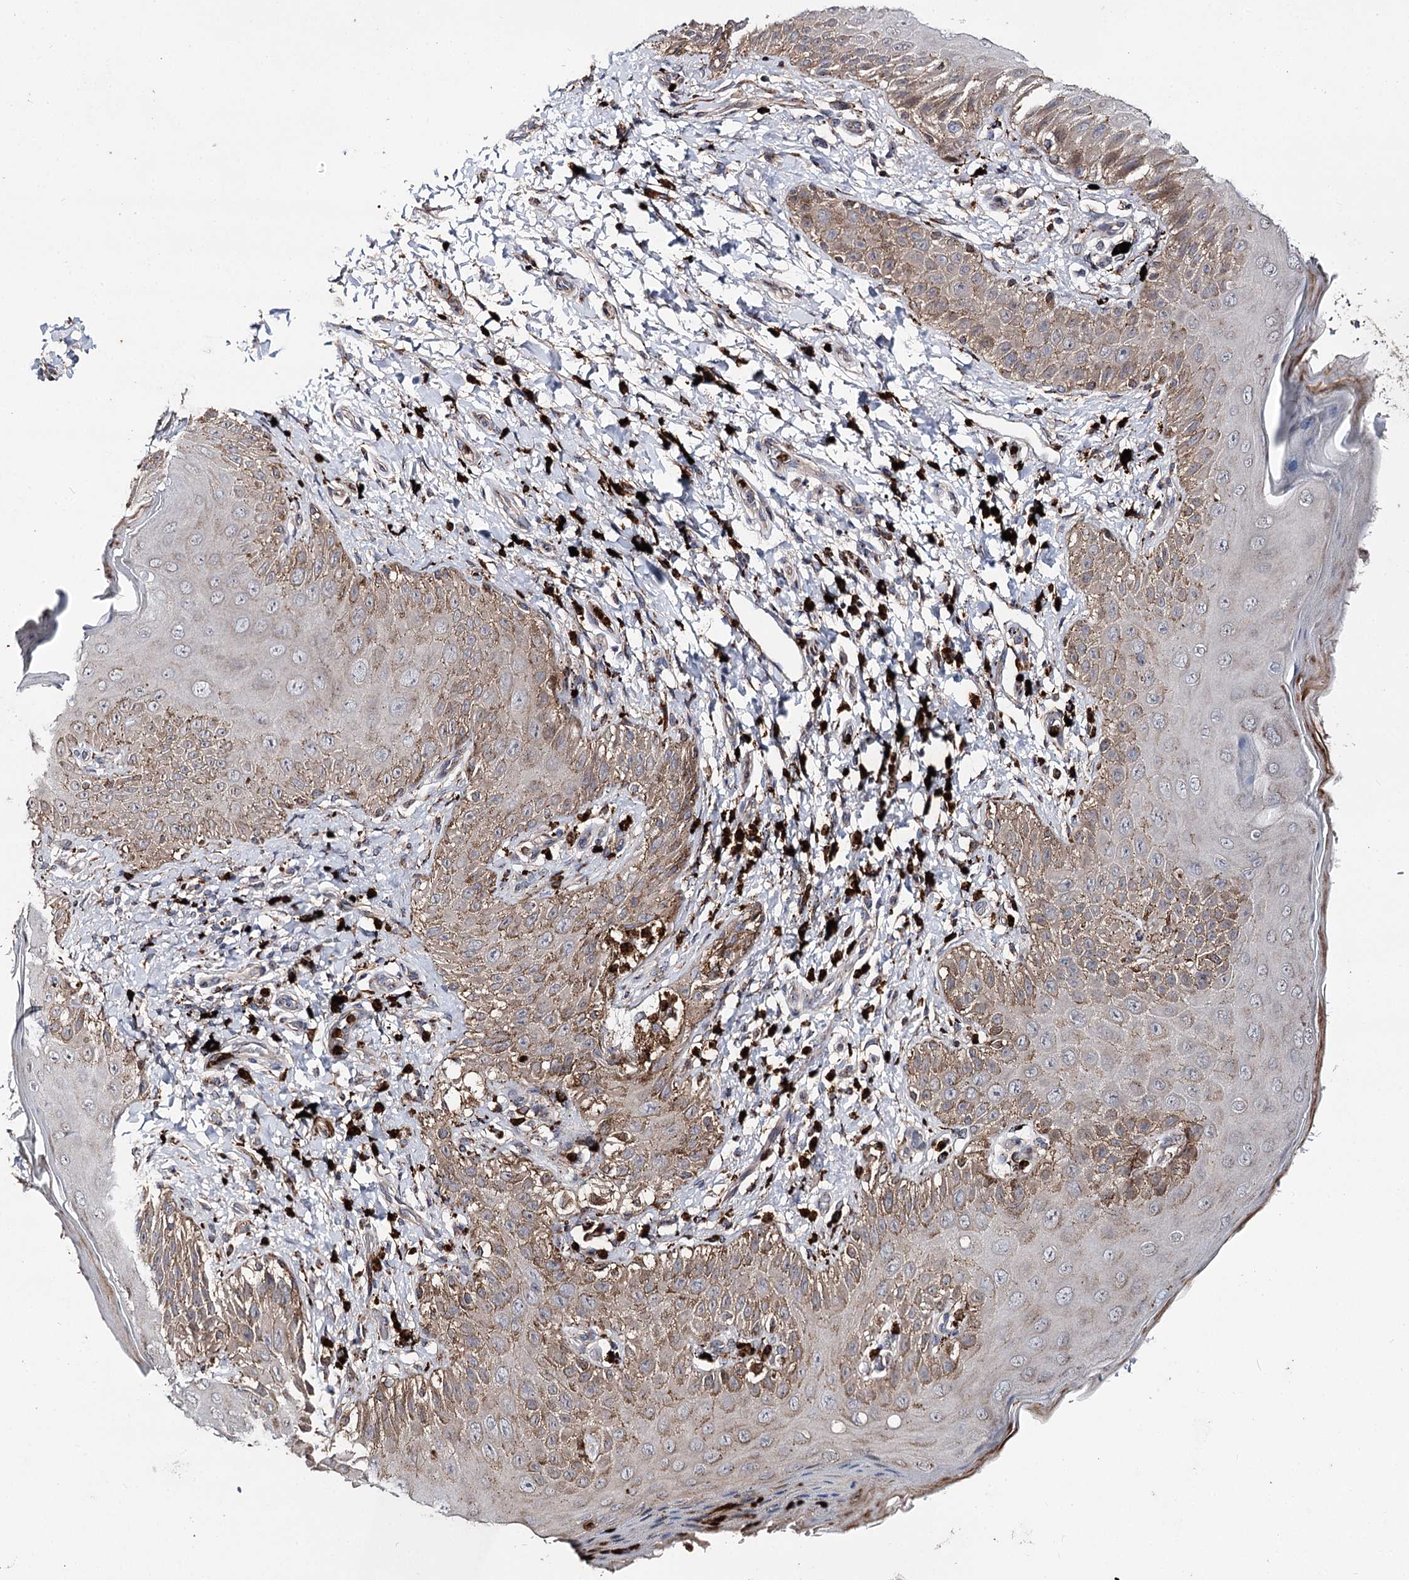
{"staining": {"intensity": "moderate", "quantity": "<25%", "location": "cytoplasmic/membranous"}, "tissue": "skin", "cell_type": "Epidermal cells", "image_type": "normal", "snomed": [{"axis": "morphology", "description": "Normal tissue, NOS"}, {"axis": "topography", "description": "Anal"}], "caption": "Moderate cytoplasmic/membranous protein staining is present in about <25% of epidermal cells in skin. Nuclei are stained in blue.", "gene": "MINDY3", "patient": {"sex": "male", "age": 44}}